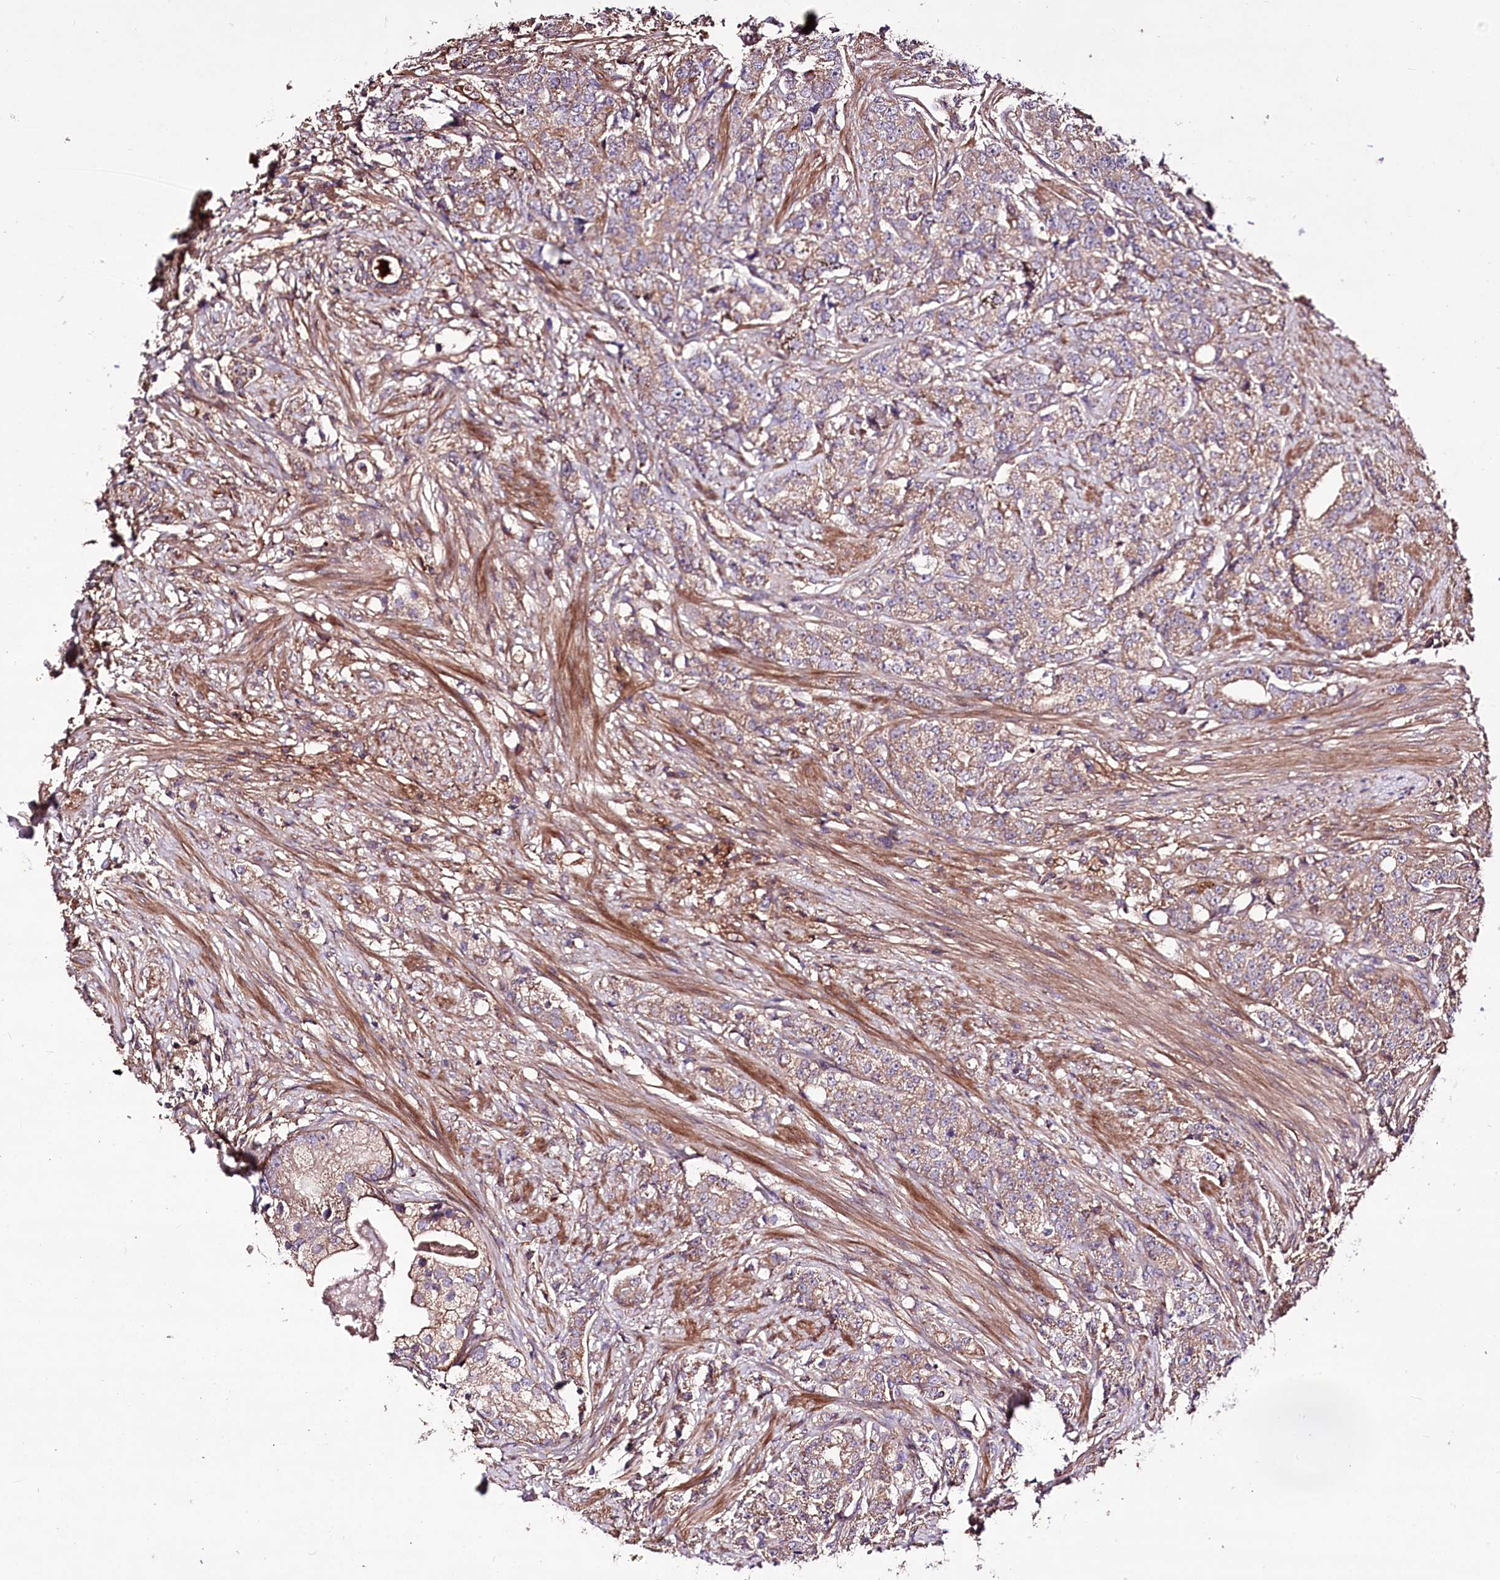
{"staining": {"intensity": "moderate", "quantity": ">75%", "location": "cytoplasmic/membranous"}, "tissue": "prostate cancer", "cell_type": "Tumor cells", "image_type": "cancer", "snomed": [{"axis": "morphology", "description": "Adenocarcinoma, High grade"}, {"axis": "topography", "description": "Prostate"}], "caption": "Immunohistochemical staining of human high-grade adenocarcinoma (prostate) exhibits moderate cytoplasmic/membranous protein staining in approximately >75% of tumor cells.", "gene": "WWC1", "patient": {"sex": "male", "age": 69}}